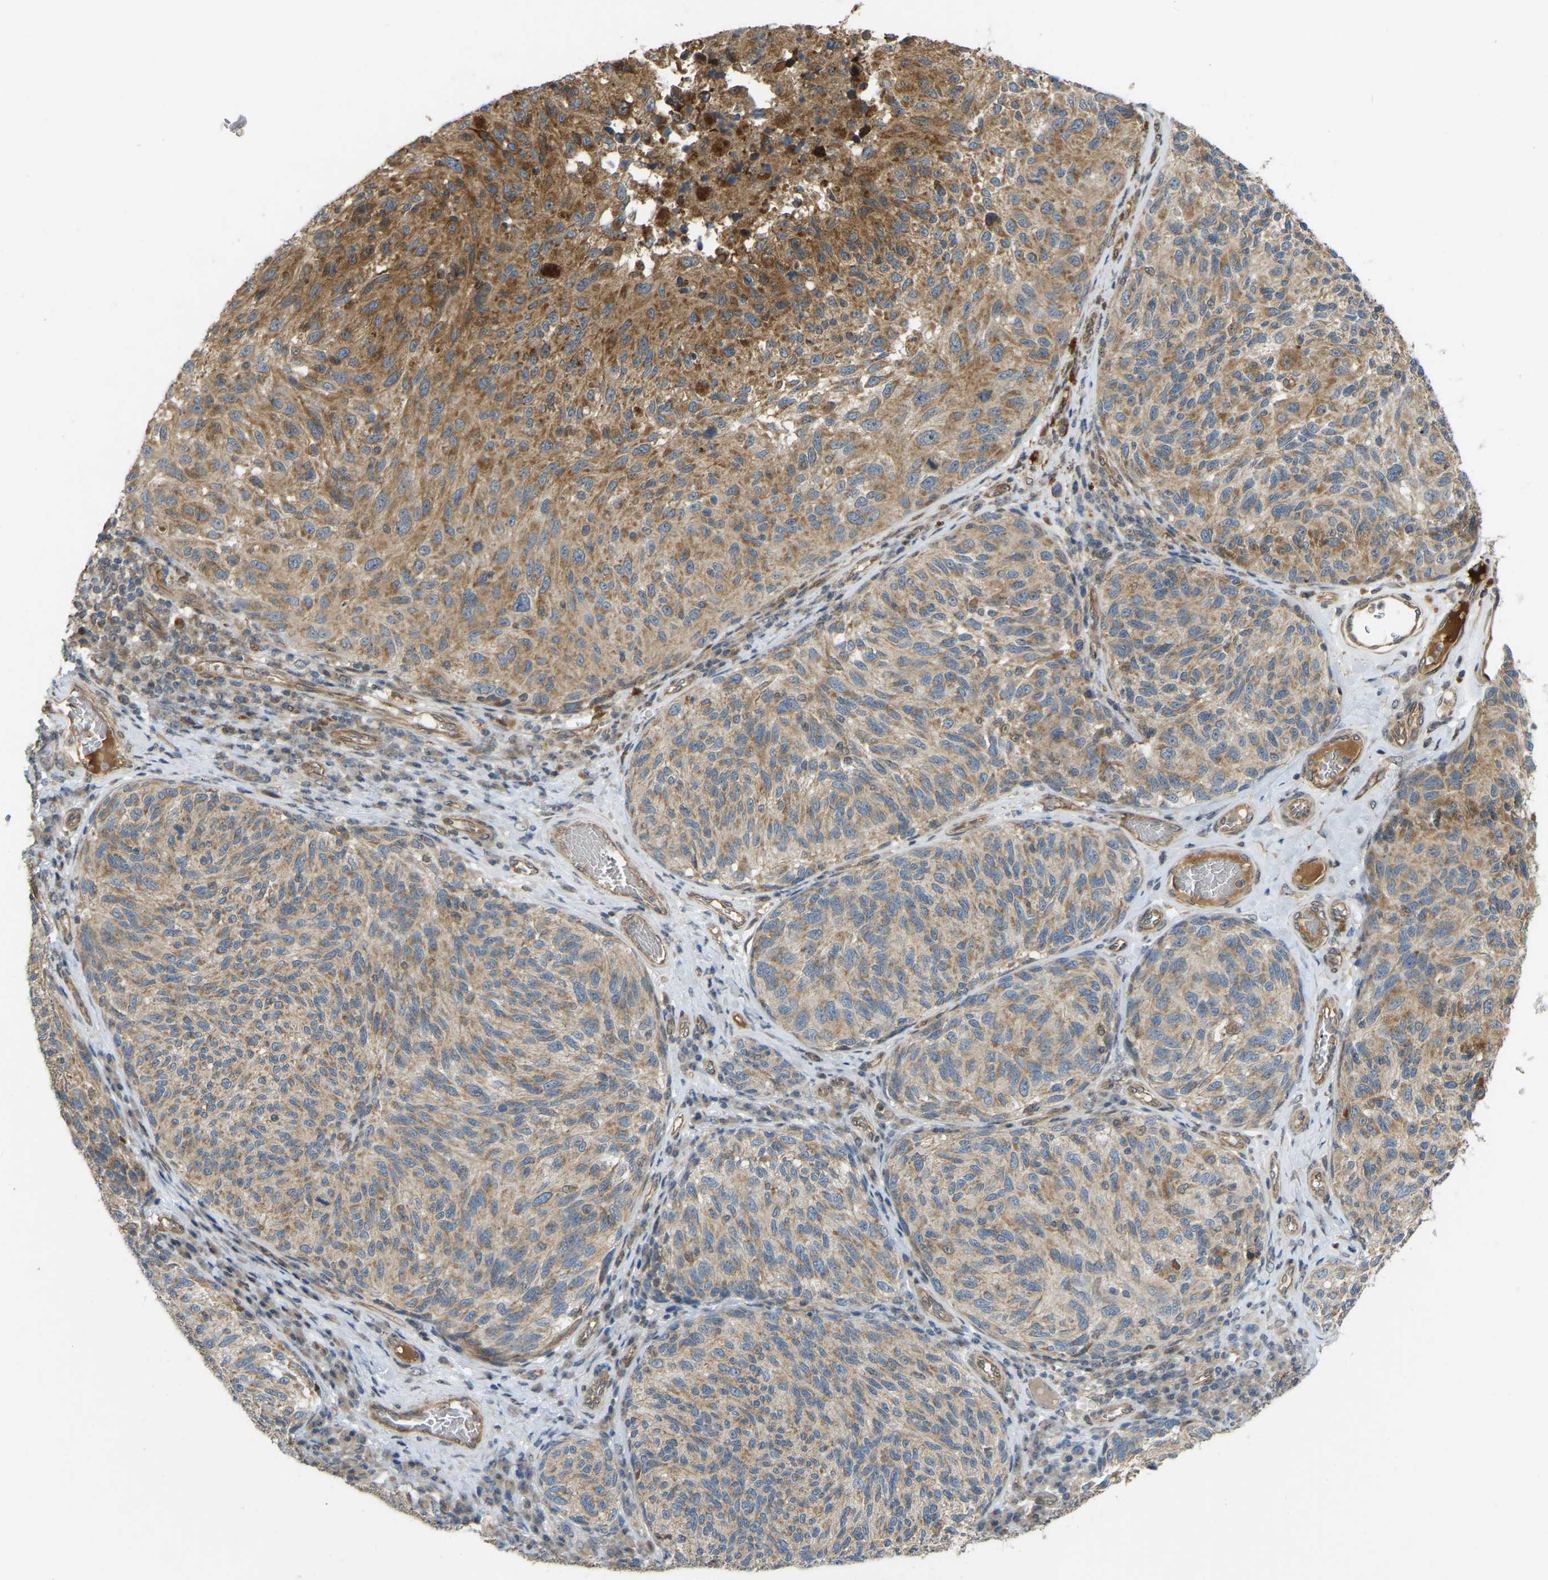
{"staining": {"intensity": "moderate", "quantity": ">75%", "location": "cytoplasmic/membranous"}, "tissue": "melanoma", "cell_type": "Tumor cells", "image_type": "cancer", "snomed": [{"axis": "morphology", "description": "Malignant melanoma, NOS"}, {"axis": "topography", "description": "Skin"}], "caption": "The photomicrograph reveals a brown stain indicating the presence of a protein in the cytoplasmic/membranous of tumor cells in malignant melanoma.", "gene": "C21orf91", "patient": {"sex": "female", "age": 73}}